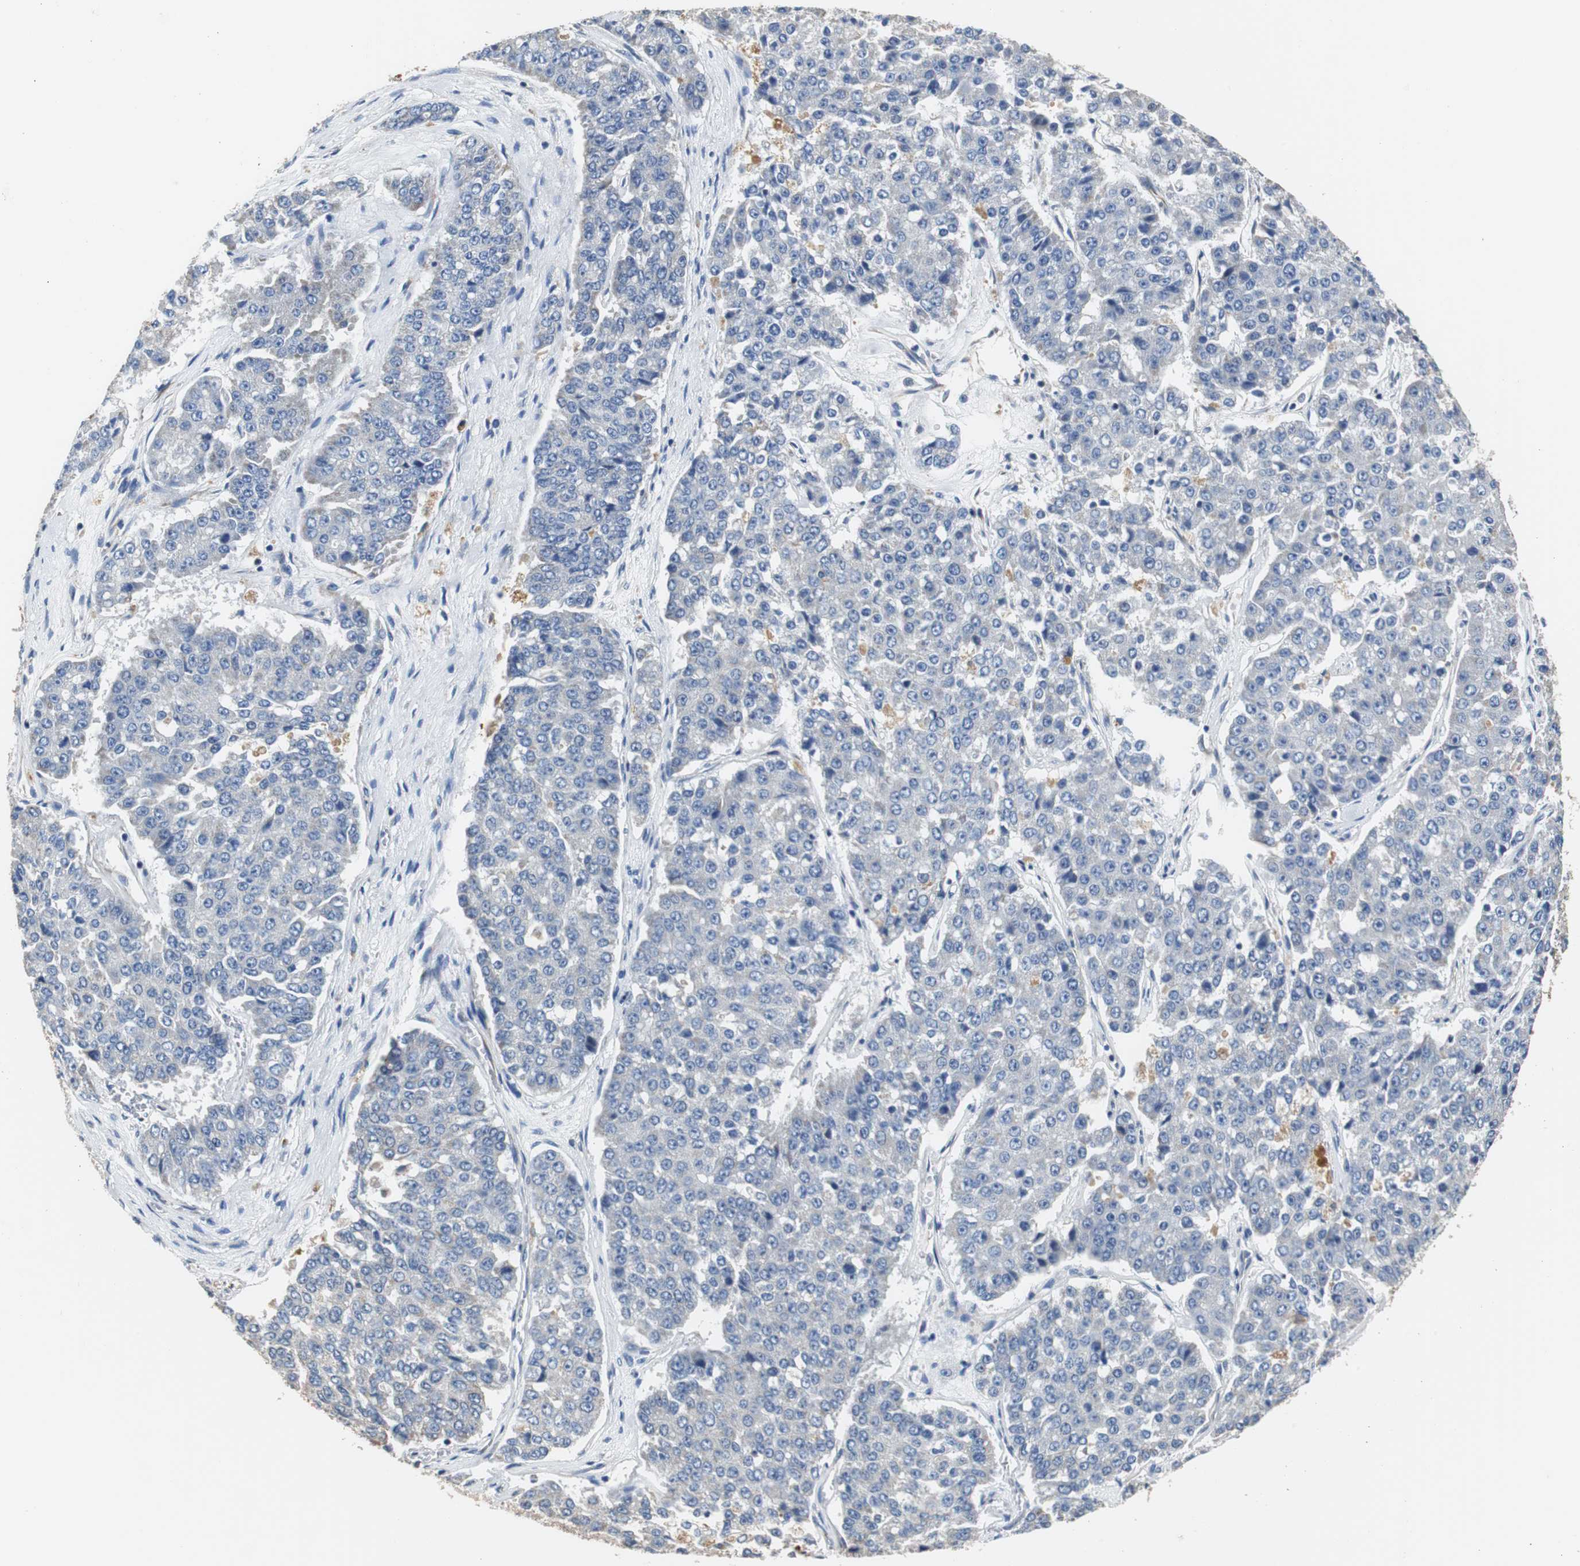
{"staining": {"intensity": "negative", "quantity": "none", "location": "none"}, "tissue": "pancreatic cancer", "cell_type": "Tumor cells", "image_type": "cancer", "snomed": [{"axis": "morphology", "description": "Adenocarcinoma, NOS"}, {"axis": "topography", "description": "Pancreas"}], "caption": "High magnification brightfield microscopy of adenocarcinoma (pancreatic) stained with DAB (3,3'-diaminobenzidine) (brown) and counterstained with hematoxylin (blue): tumor cells show no significant positivity.", "gene": "PCK1", "patient": {"sex": "male", "age": 50}}